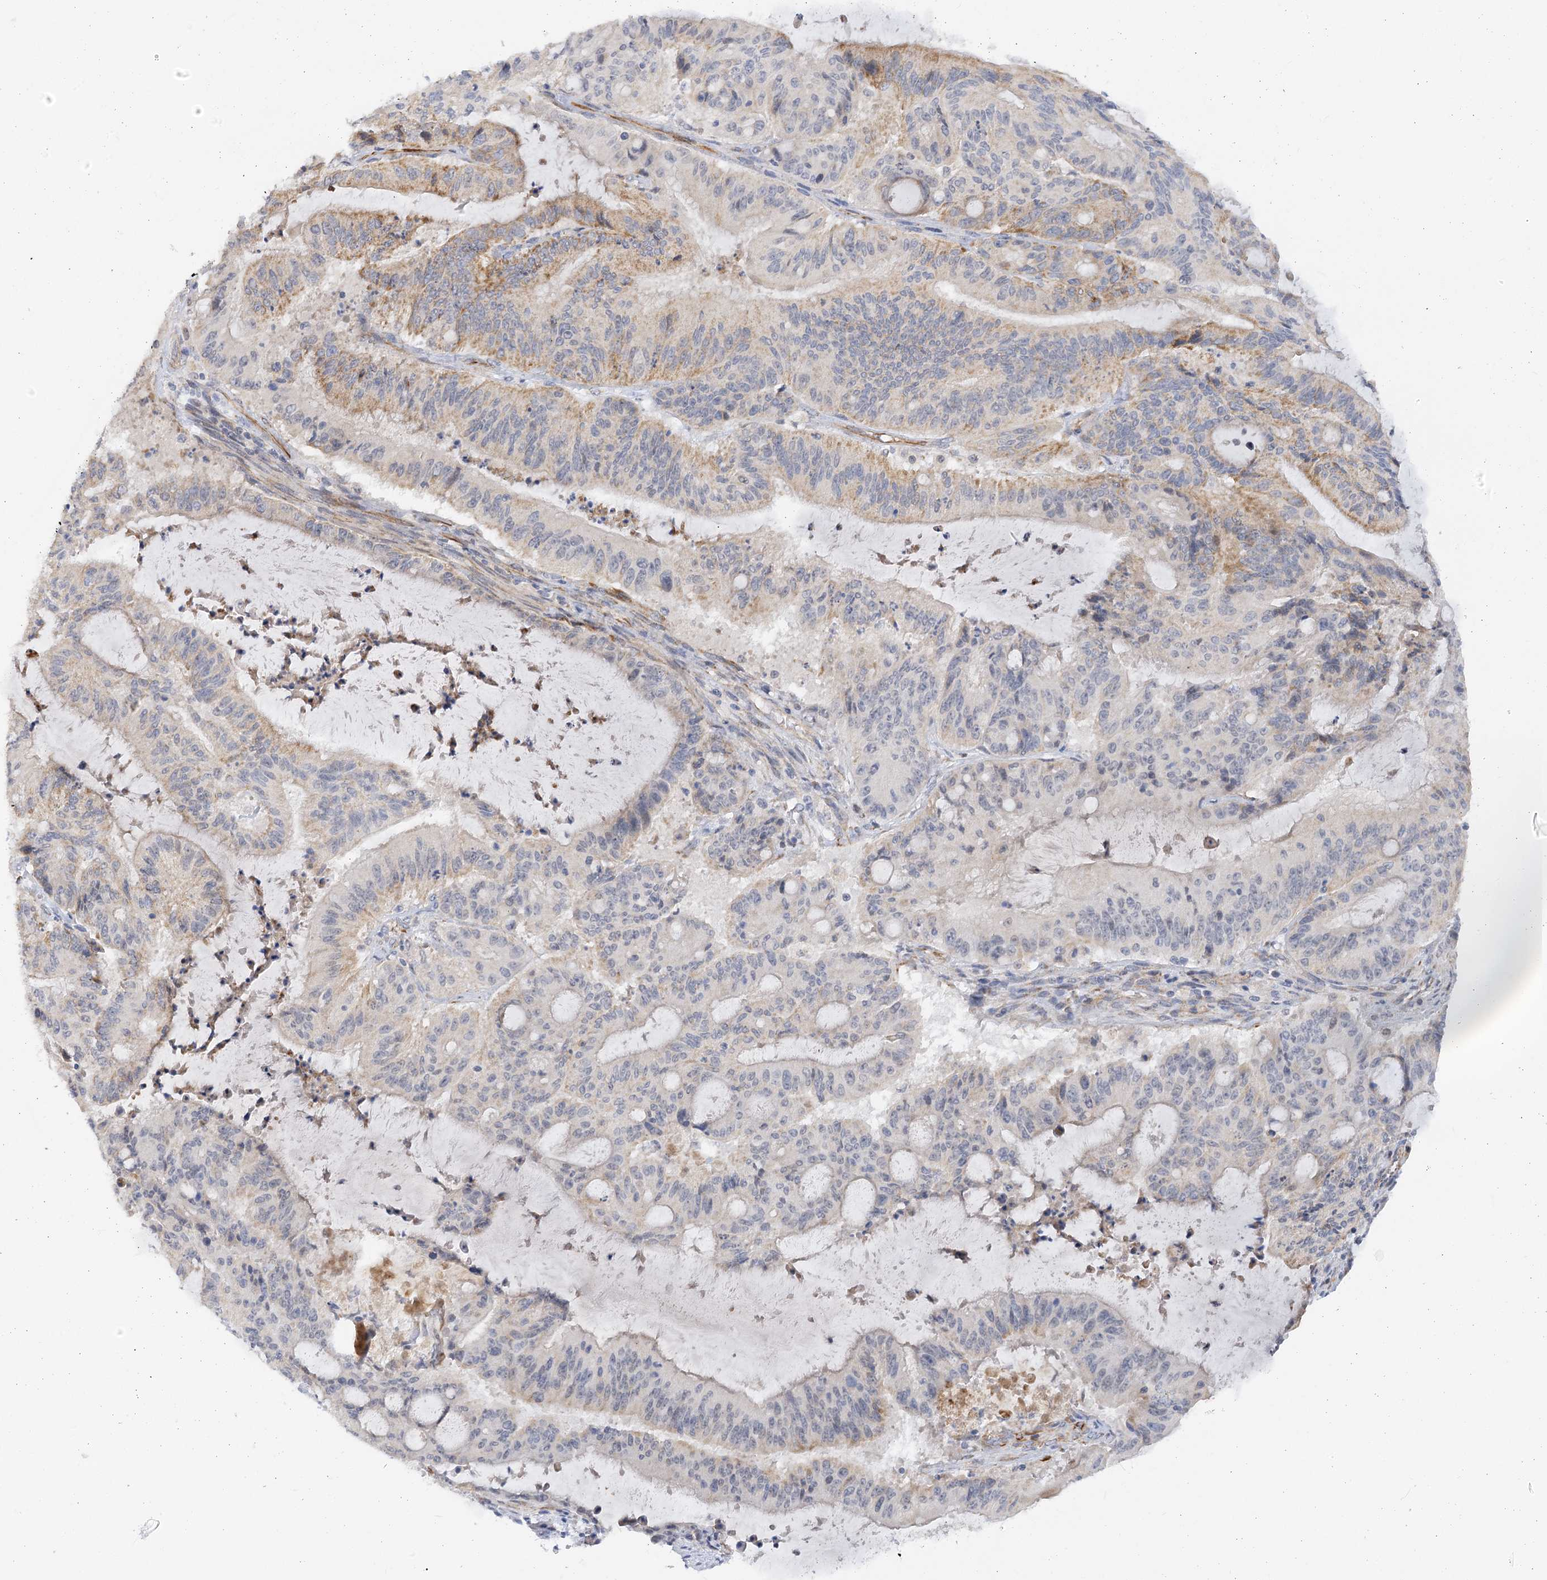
{"staining": {"intensity": "moderate", "quantity": "<25%", "location": "cytoplasmic/membranous"}, "tissue": "liver cancer", "cell_type": "Tumor cells", "image_type": "cancer", "snomed": [{"axis": "morphology", "description": "Normal tissue, NOS"}, {"axis": "morphology", "description": "Cholangiocarcinoma"}, {"axis": "topography", "description": "Liver"}, {"axis": "topography", "description": "Peripheral nerve tissue"}], "caption": "Protein staining displays moderate cytoplasmic/membranous positivity in about <25% of tumor cells in liver cancer.", "gene": "NELL2", "patient": {"sex": "female", "age": 73}}